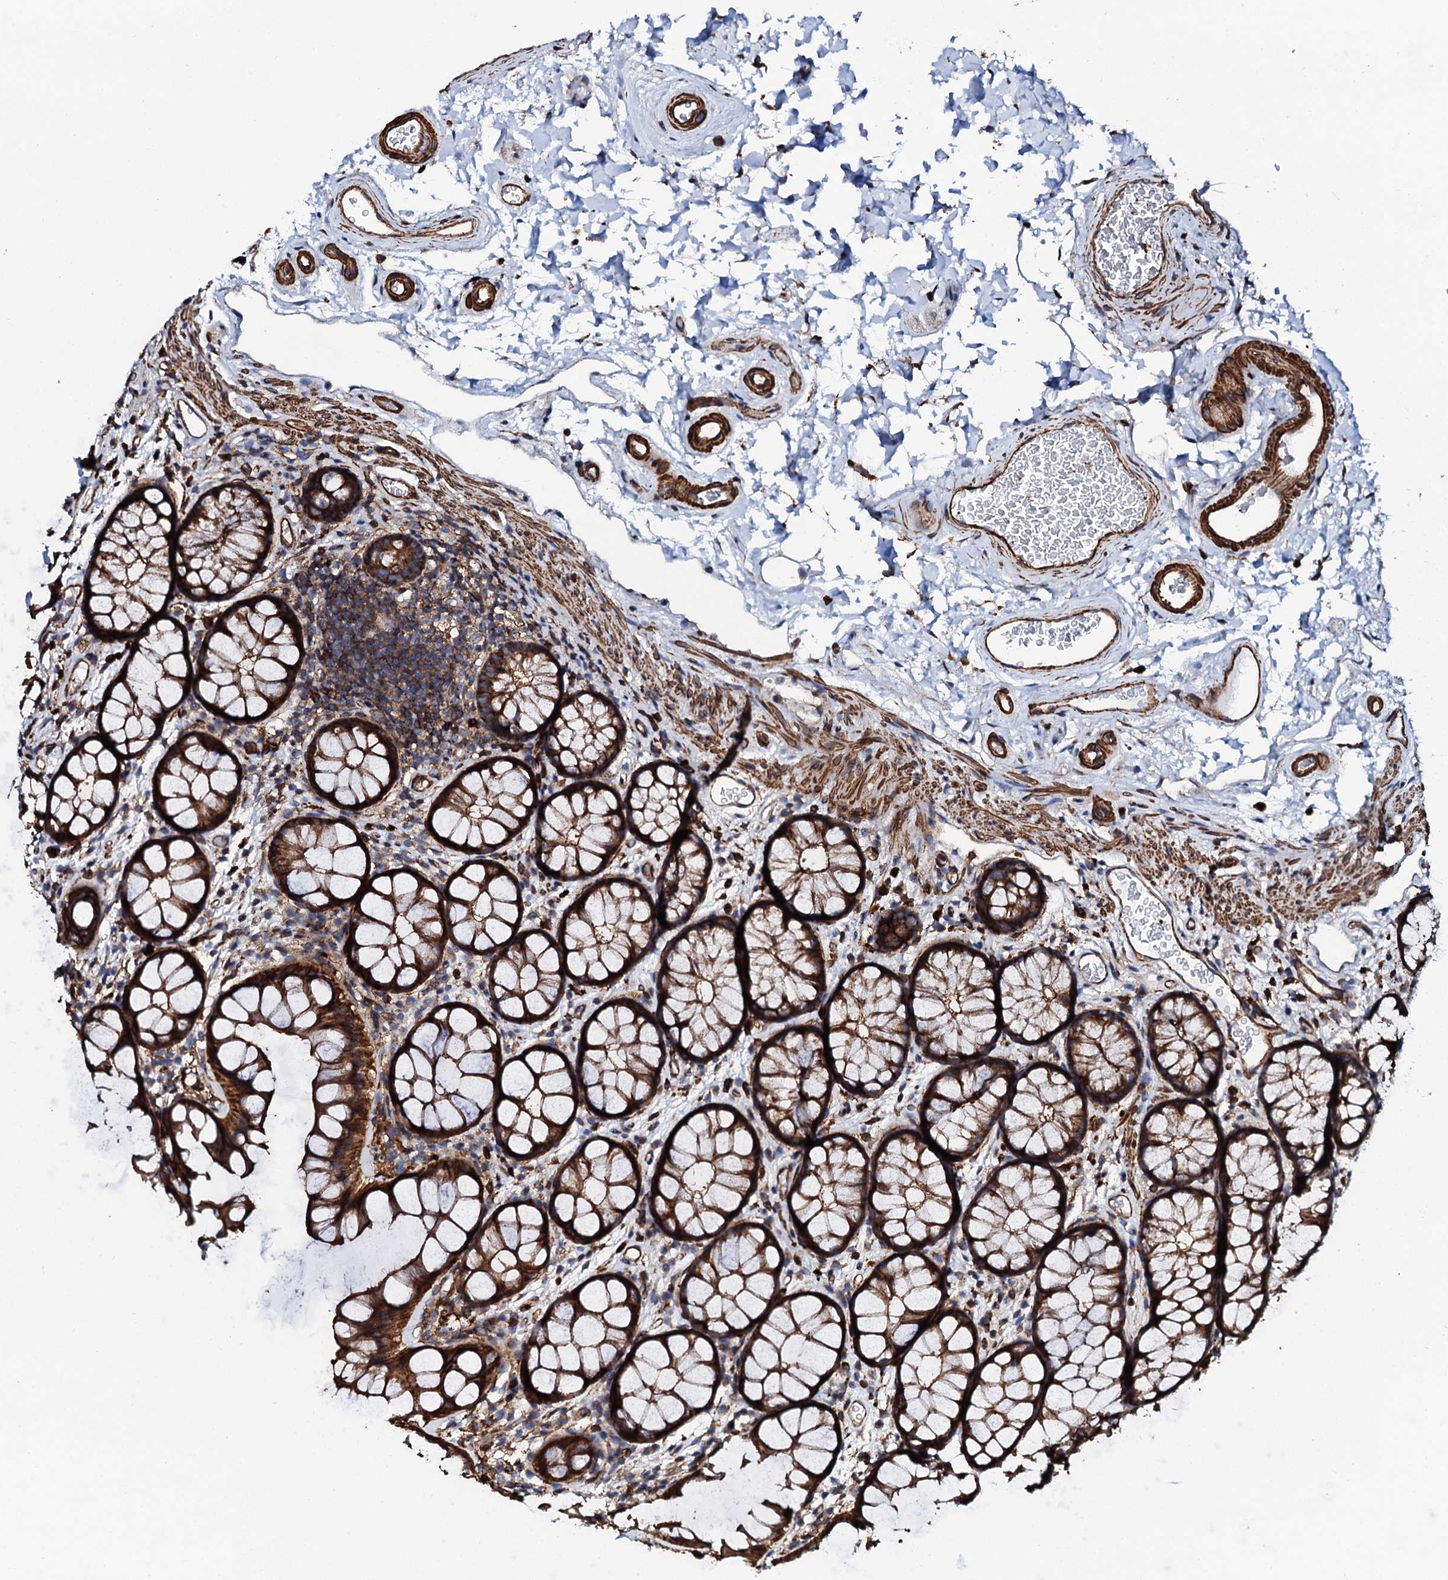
{"staining": {"intensity": "strong", "quantity": ">75%", "location": "cytoplasmic/membranous"}, "tissue": "colon", "cell_type": "Endothelial cells", "image_type": "normal", "snomed": [{"axis": "morphology", "description": "Normal tissue, NOS"}, {"axis": "topography", "description": "Colon"}], "caption": "Immunohistochemical staining of benign human colon shows strong cytoplasmic/membranous protein expression in about >75% of endothelial cells.", "gene": "INTS10", "patient": {"sex": "female", "age": 82}}